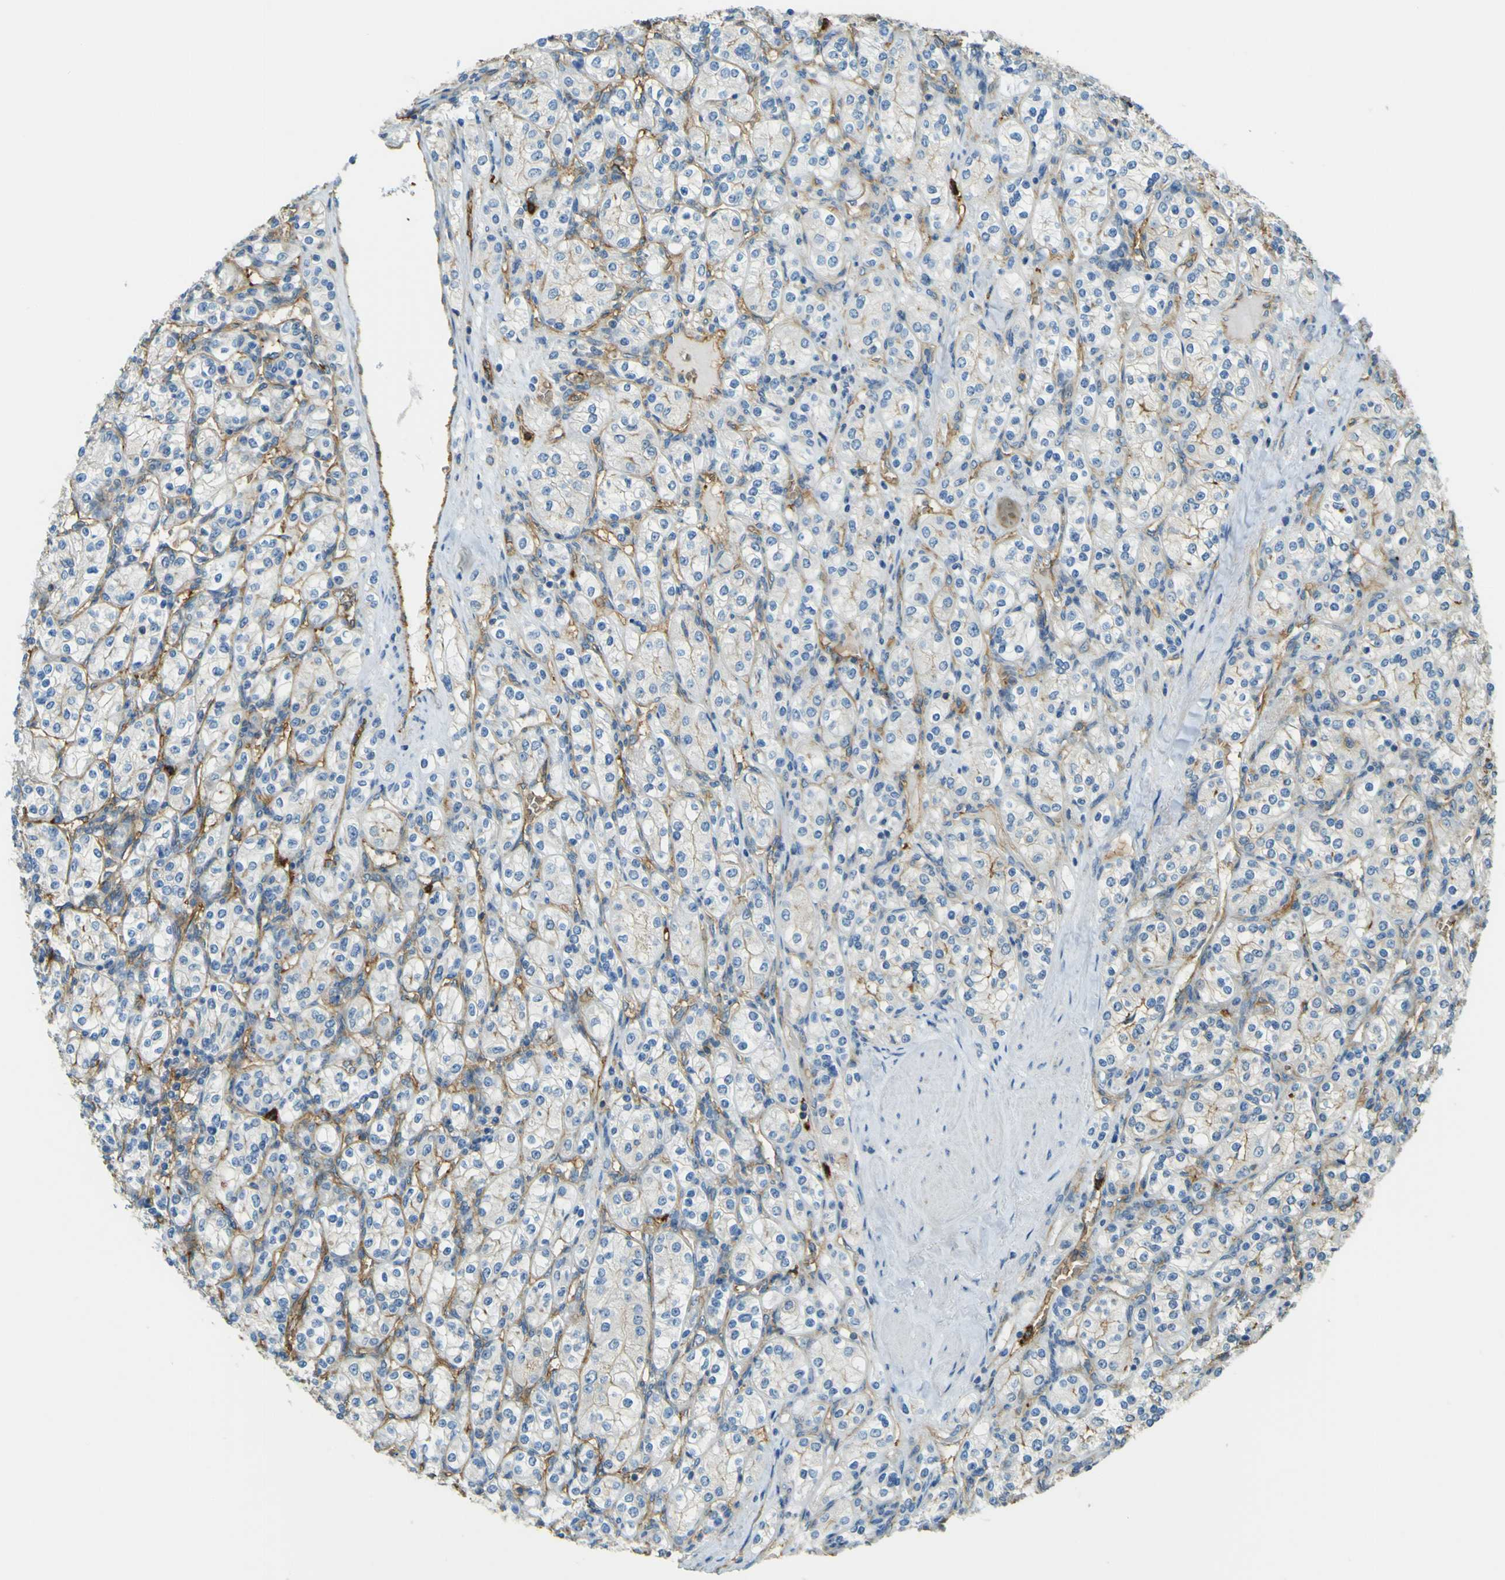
{"staining": {"intensity": "negative", "quantity": "none", "location": "none"}, "tissue": "renal cancer", "cell_type": "Tumor cells", "image_type": "cancer", "snomed": [{"axis": "morphology", "description": "Adenocarcinoma, NOS"}, {"axis": "topography", "description": "Kidney"}], "caption": "Histopathology image shows no protein expression in tumor cells of adenocarcinoma (renal) tissue. The staining is performed using DAB brown chromogen with nuclei counter-stained in using hematoxylin.", "gene": "PLXDC1", "patient": {"sex": "male", "age": 77}}